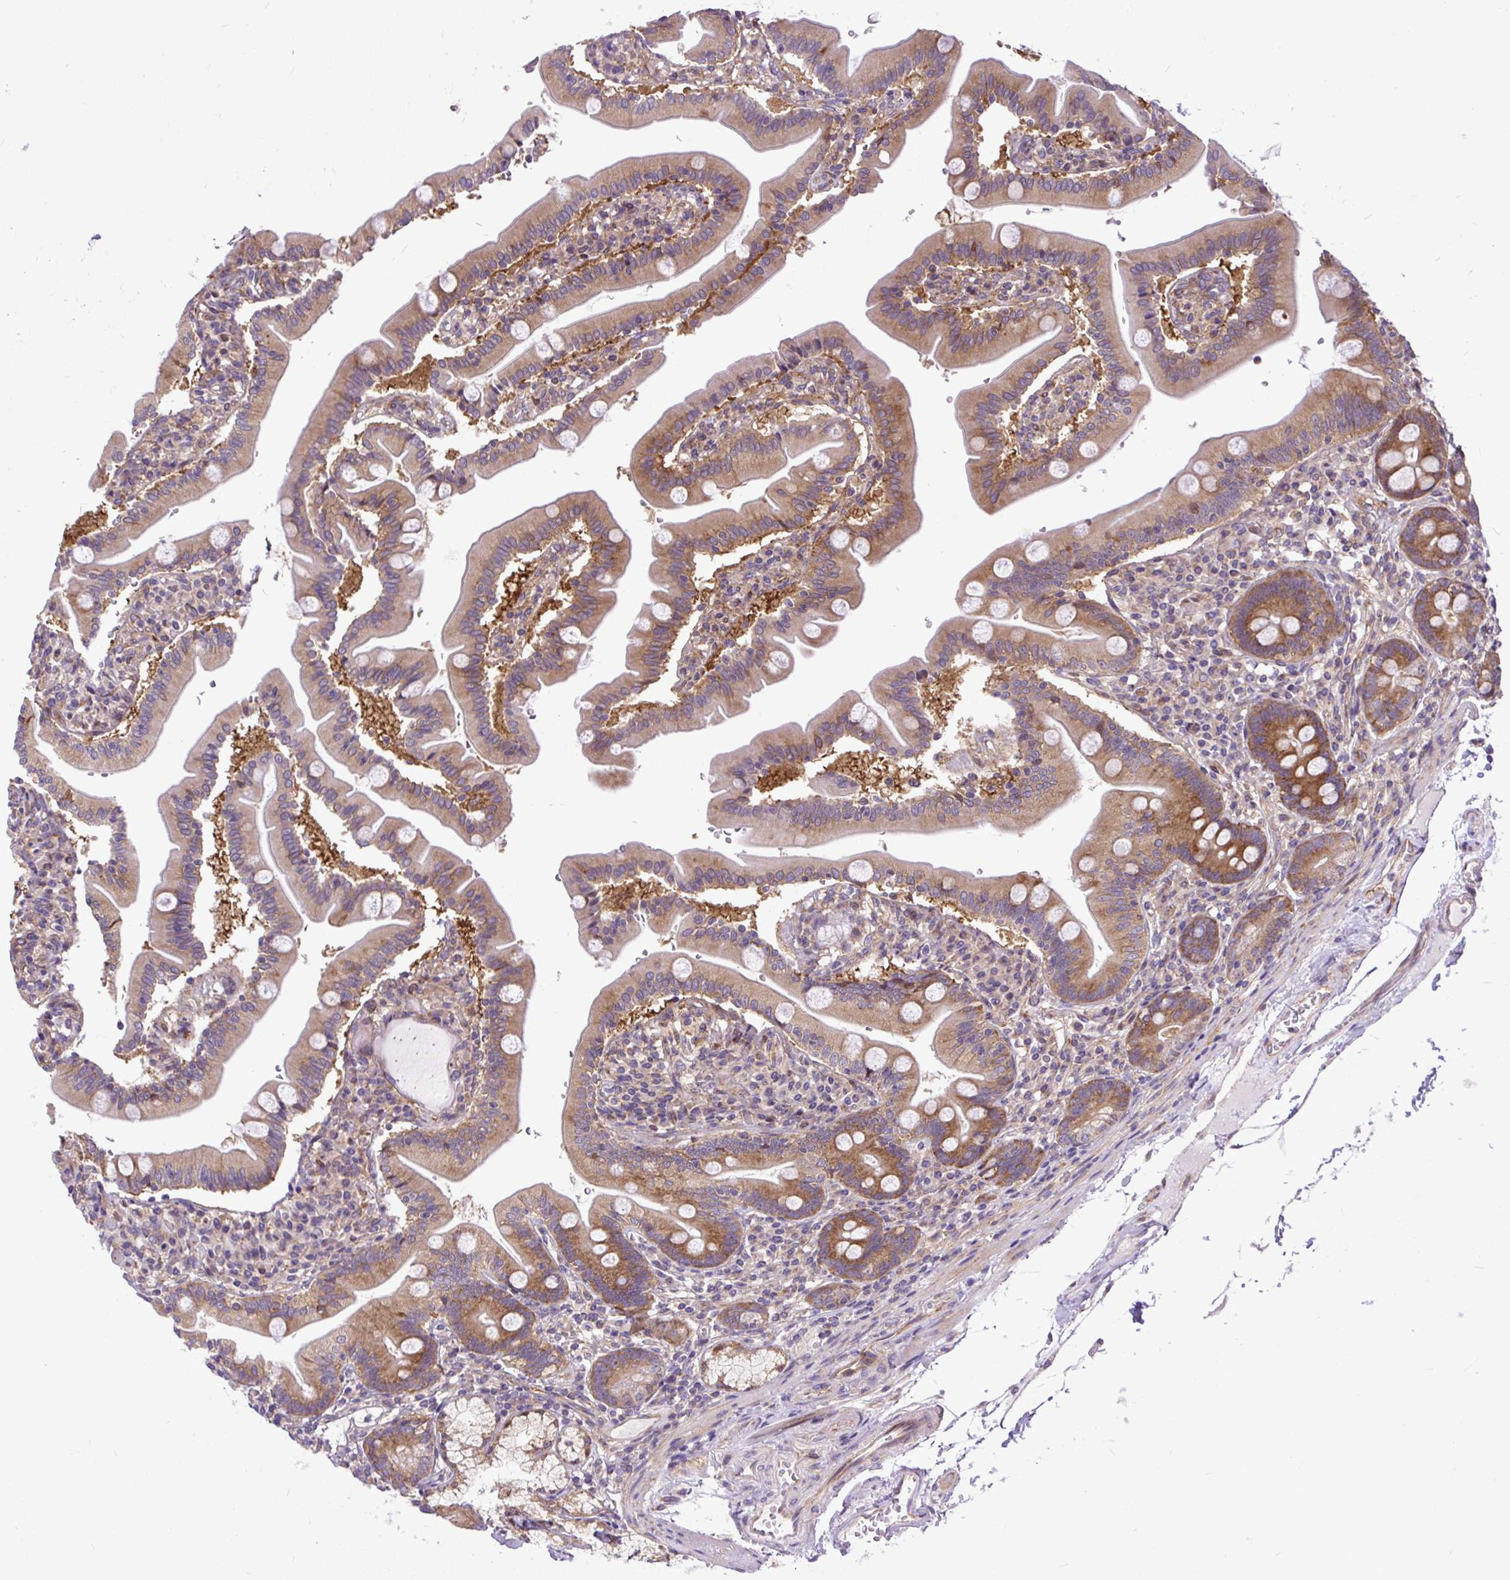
{"staining": {"intensity": "moderate", "quantity": ">75%", "location": "cytoplasmic/membranous"}, "tissue": "duodenum", "cell_type": "Glandular cells", "image_type": "normal", "snomed": [{"axis": "morphology", "description": "Normal tissue, NOS"}, {"axis": "topography", "description": "Duodenum"}], "caption": "Protein expression analysis of benign human duodenum reveals moderate cytoplasmic/membranous expression in about >75% of glandular cells. (DAB (3,3'-diaminobenzidine) = brown stain, brightfield microscopy at high magnification).", "gene": "TRIM17", "patient": {"sex": "female", "age": 67}}